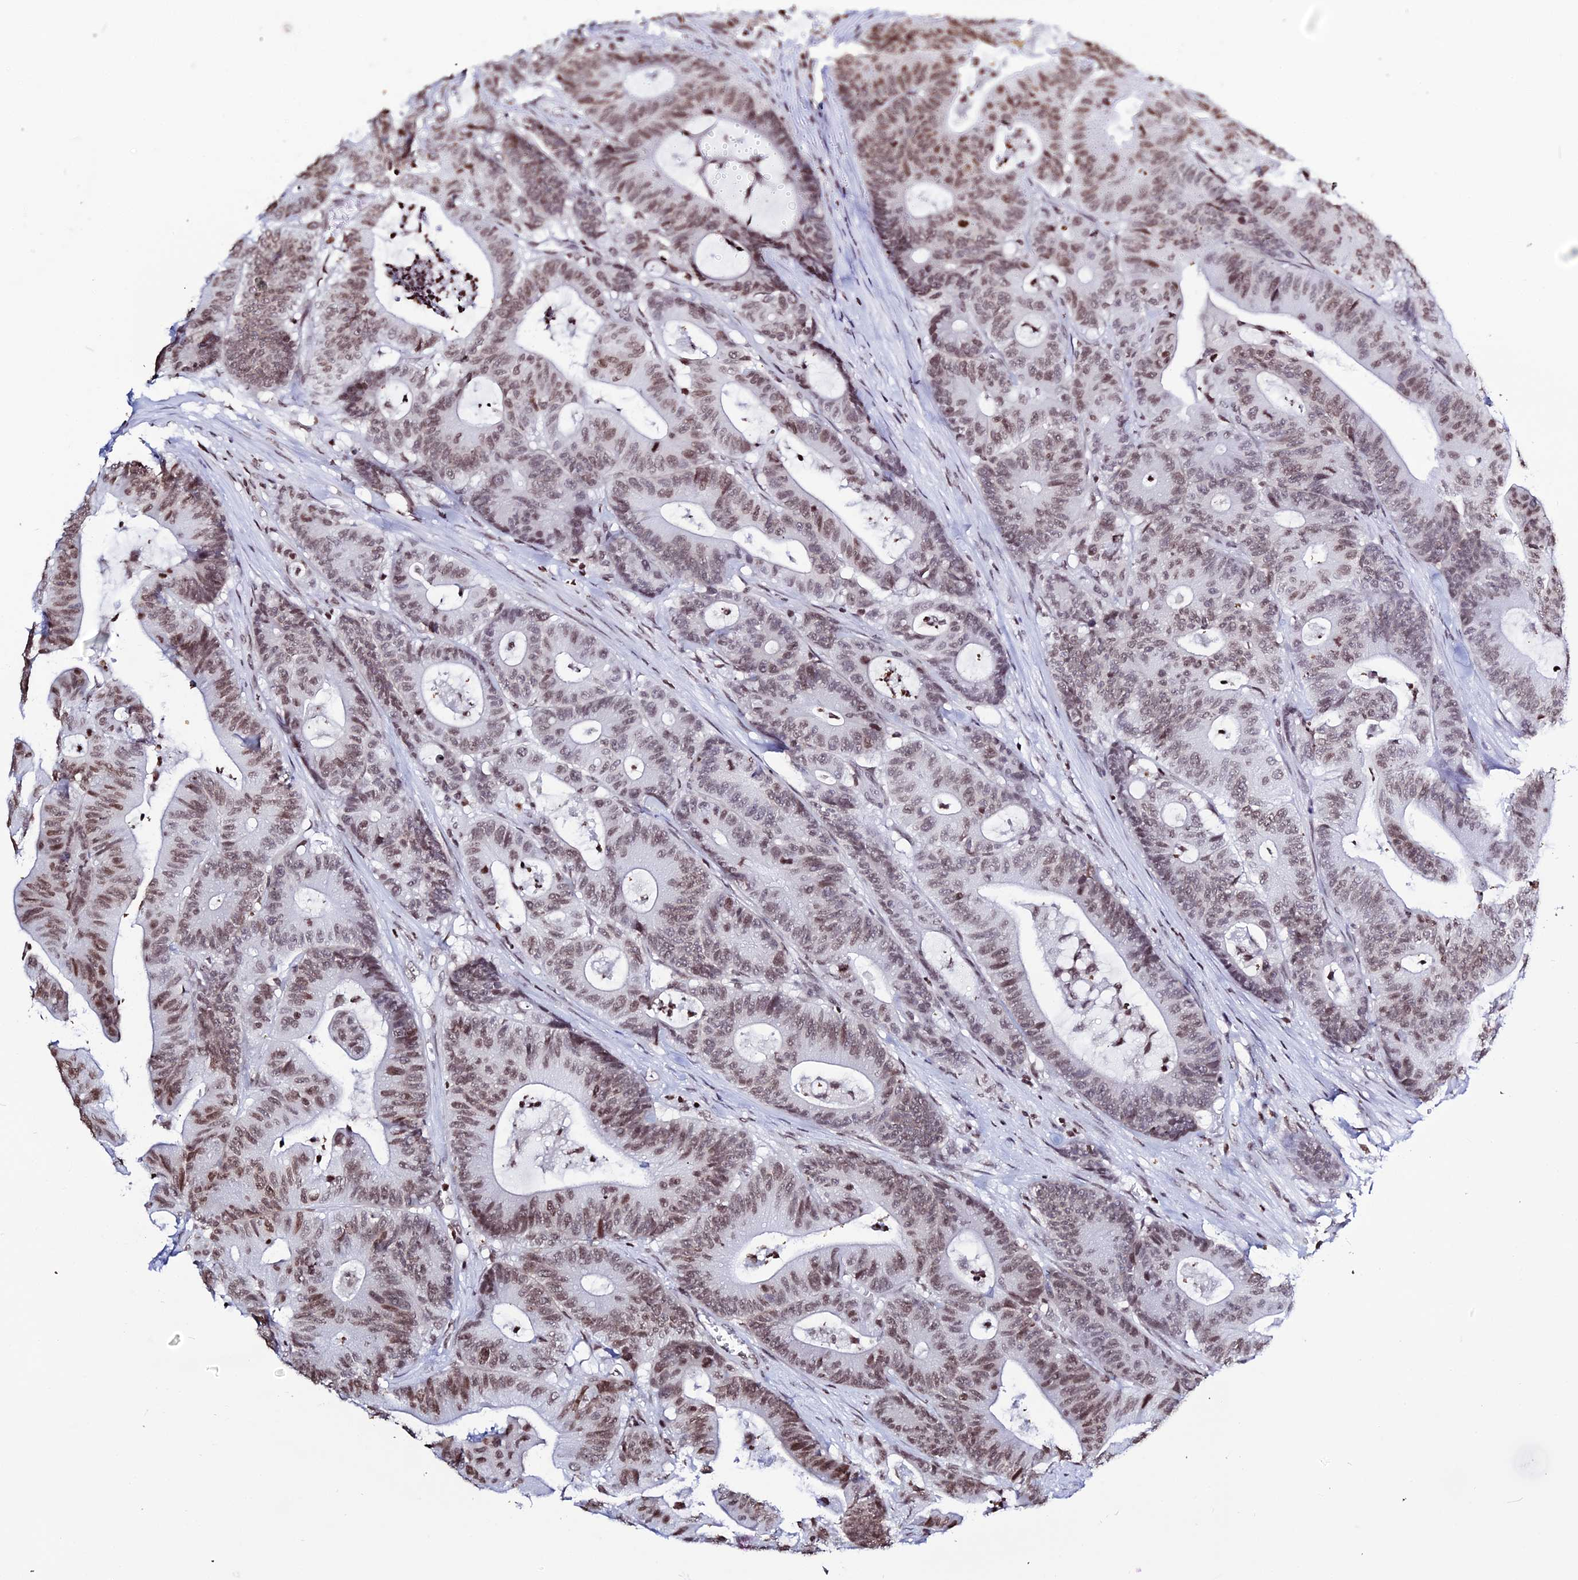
{"staining": {"intensity": "moderate", "quantity": ">75%", "location": "nuclear"}, "tissue": "colorectal cancer", "cell_type": "Tumor cells", "image_type": "cancer", "snomed": [{"axis": "morphology", "description": "Adenocarcinoma, NOS"}, {"axis": "topography", "description": "Colon"}], "caption": "The histopathology image reveals immunohistochemical staining of adenocarcinoma (colorectal). There is moderate nuclear expression is identified in approximately >75% of tumor cells.", "gene": "MACROH2A2", "patient": {"sex": "female", "age": 84}}